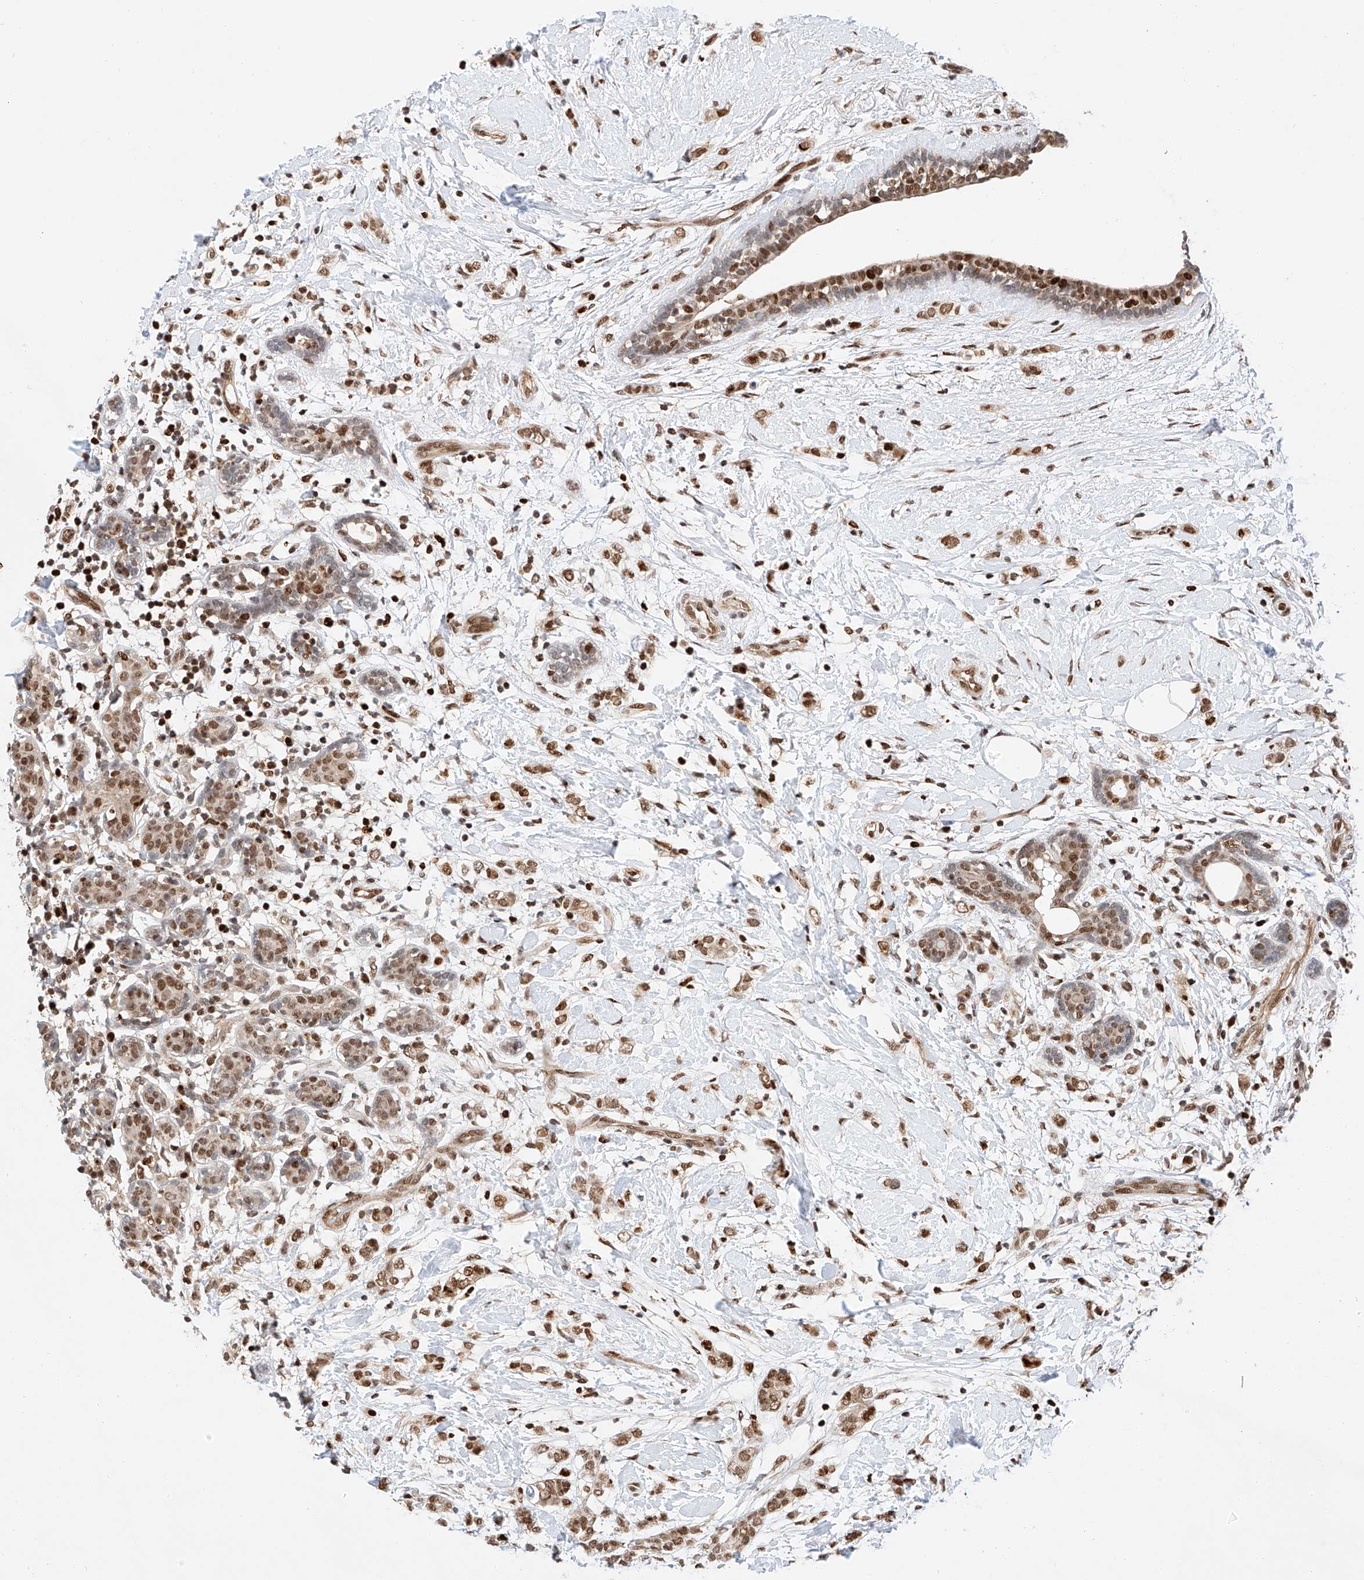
{"staining": {"intensity": "moderate", "quantity": ">75%", "location": "cytoplasmic/membranous,nuclear"}, "tissue": "breast cancer", "cell_type": "Tumor cells", "image_type": "cancer", "snomed": [{"axis": "morphology", "description": "Normal tissue, NOS"}, {"axis": "morphology", "description": "Lobular carcinoma"}, {"axis": "topography", "description": "Breast"}], "caption": "High-magnification brightfield microscopy of breast cancer (lobular carcinoma) stained with DAB (3,3'-diaminobenzidine) (brown) and counterstained with hematoxylin (blue). tumor cells exhibit moderate cytoplasmic/membranous and nuclear staining is seen in about>75% of cells.", "gene": "HDAC9", "patient": {"sex": "female", "age": 47}}